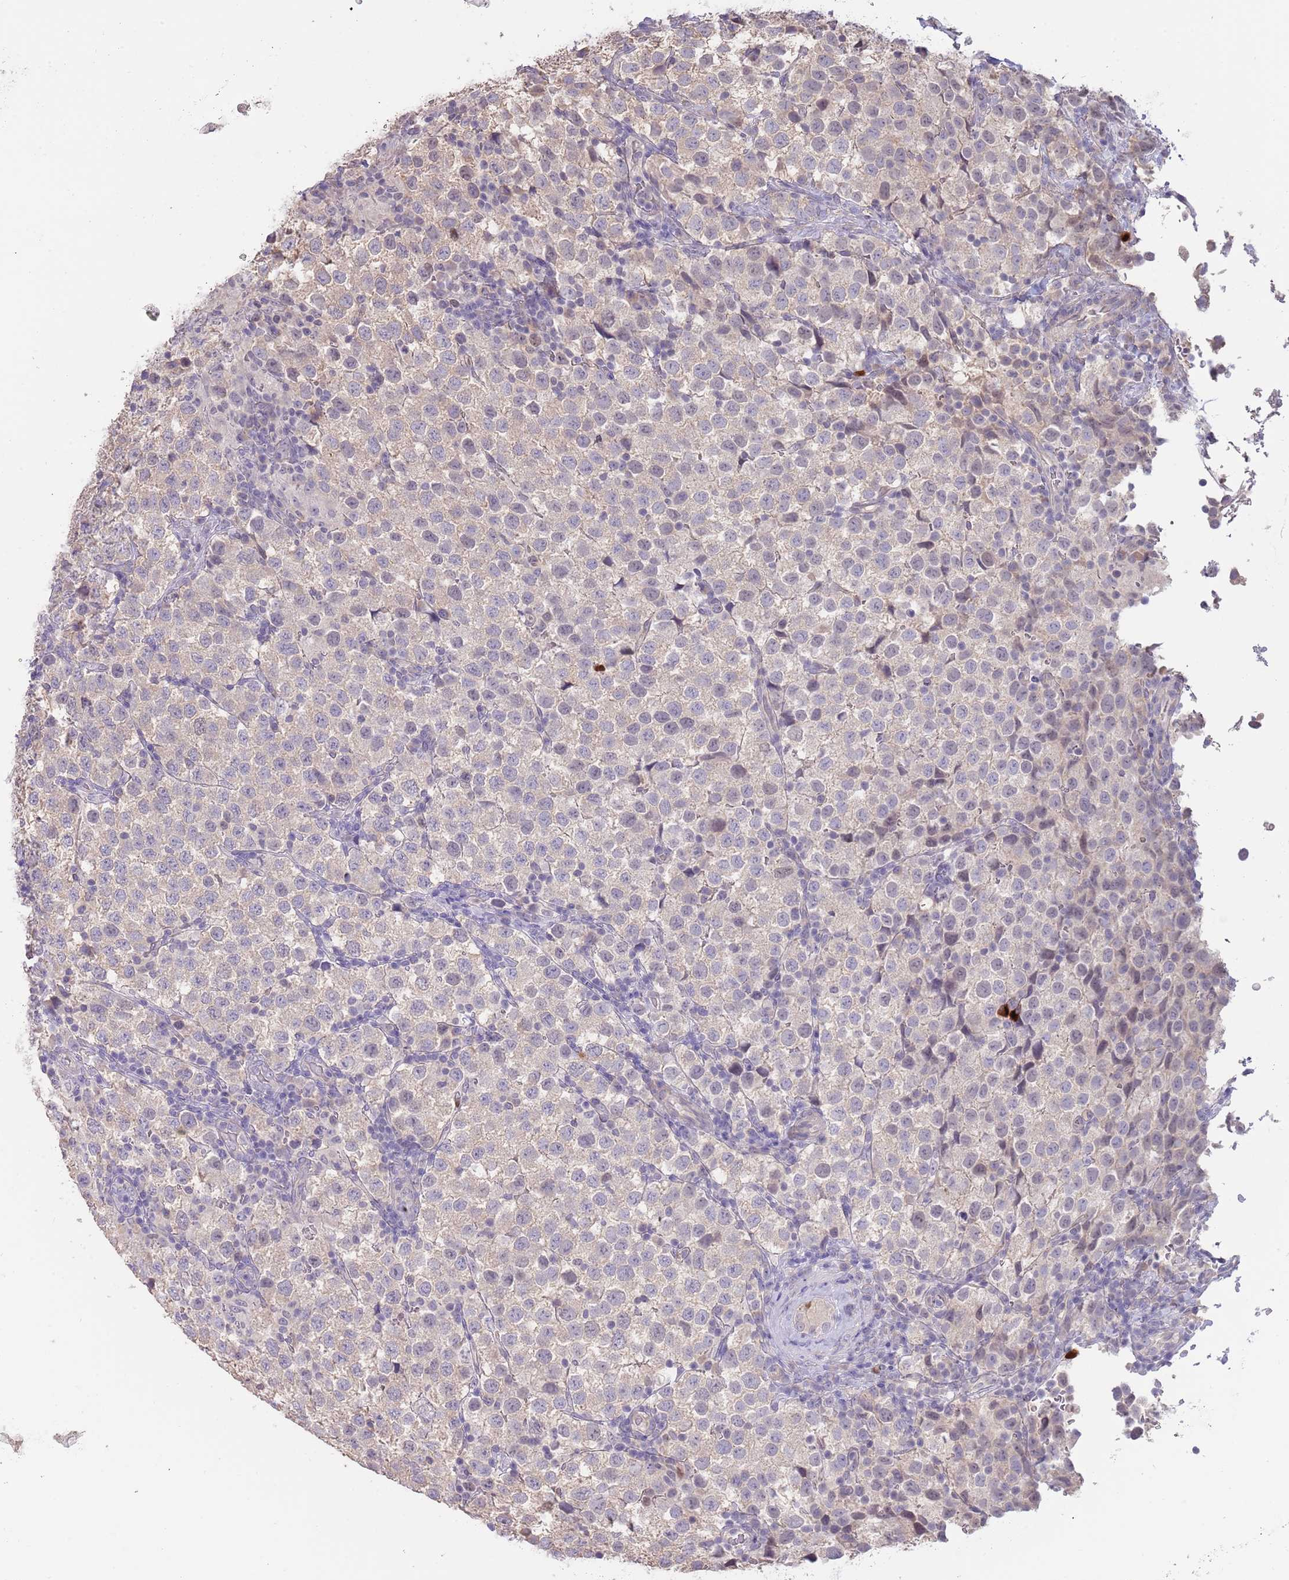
{"staining": {"intensity": "negative", "quantity": "none", "location": "none"}, "tissue": "testis cancer", "cell_type": "Tumor cells", "image_type": "cancer", "snomed": [{"axis": "morphology", "description": "Seminoma, NOS"}, {"axis": "topography", "description": "Testis"}], "caption": "Human testis cancer (seminoma) stained for a protein using IHC demonstrates no expression in tumor cells.", "gene": "PIMREG", "patient": {"sex": "male", "age": 34}}